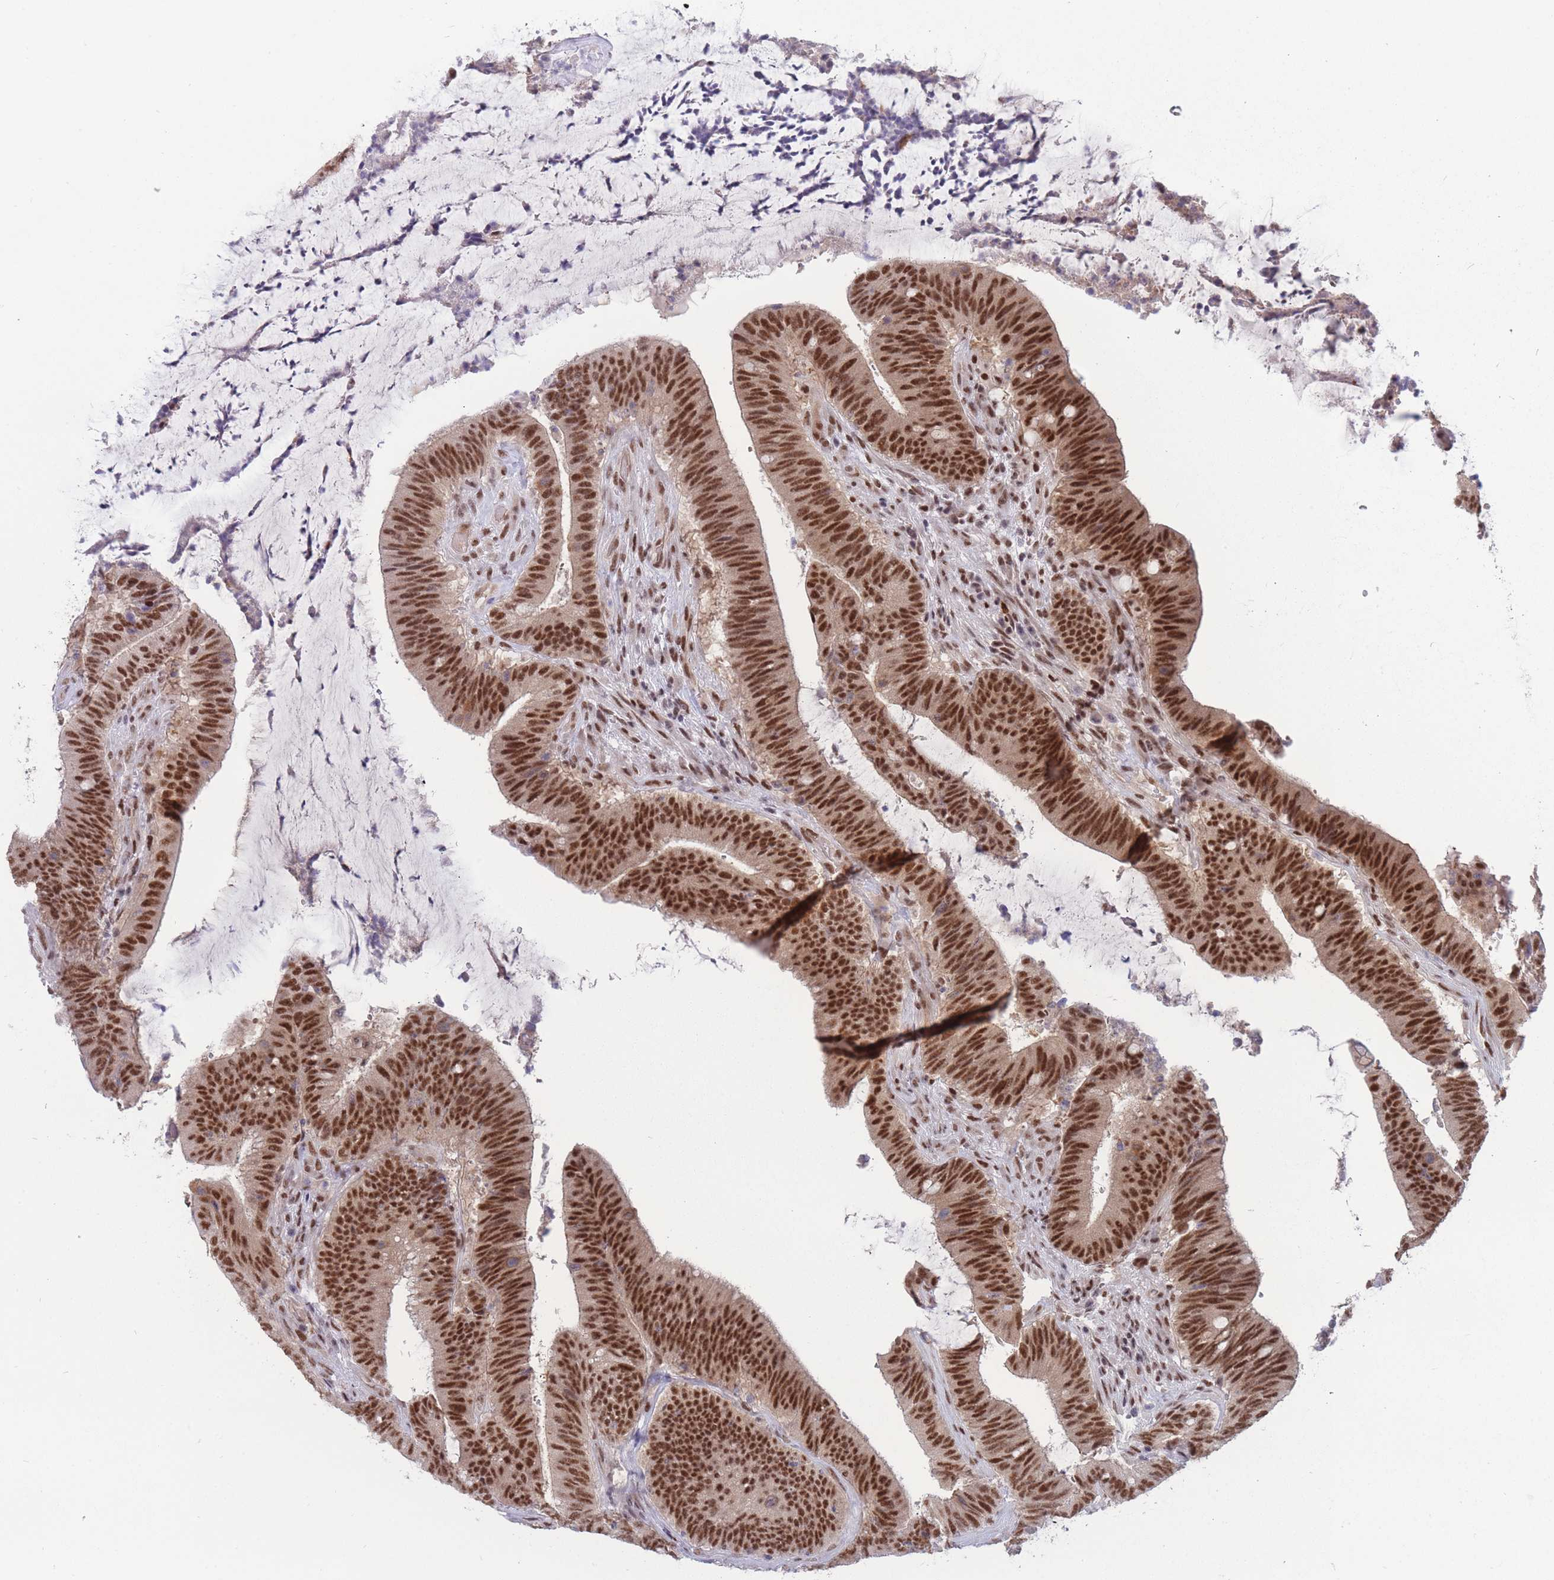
{"staining": {"intensity": "strong", "quantity": ">75%", "location": "nuclear"}, "tissue": "colorectal cancer", "cell_type": "Tumor cells", "image_type": "cancer", "snomed": [{"axis": "morphology", "description": "Adenocarcinoma, NOS"}, {"axis": "topography", "description": "Colon"}], "caption": "This photomicrograph demonstrates colorectal cancer (adenocarcinoma) stained with immunohistochemistry to label a protein in brown. The nuclear of tumor cells show strong positivity for the protein. Nuclei are counter-stained blue.", "gene": "SMAD9", "patient": {"sex": "female", "age": 43}}